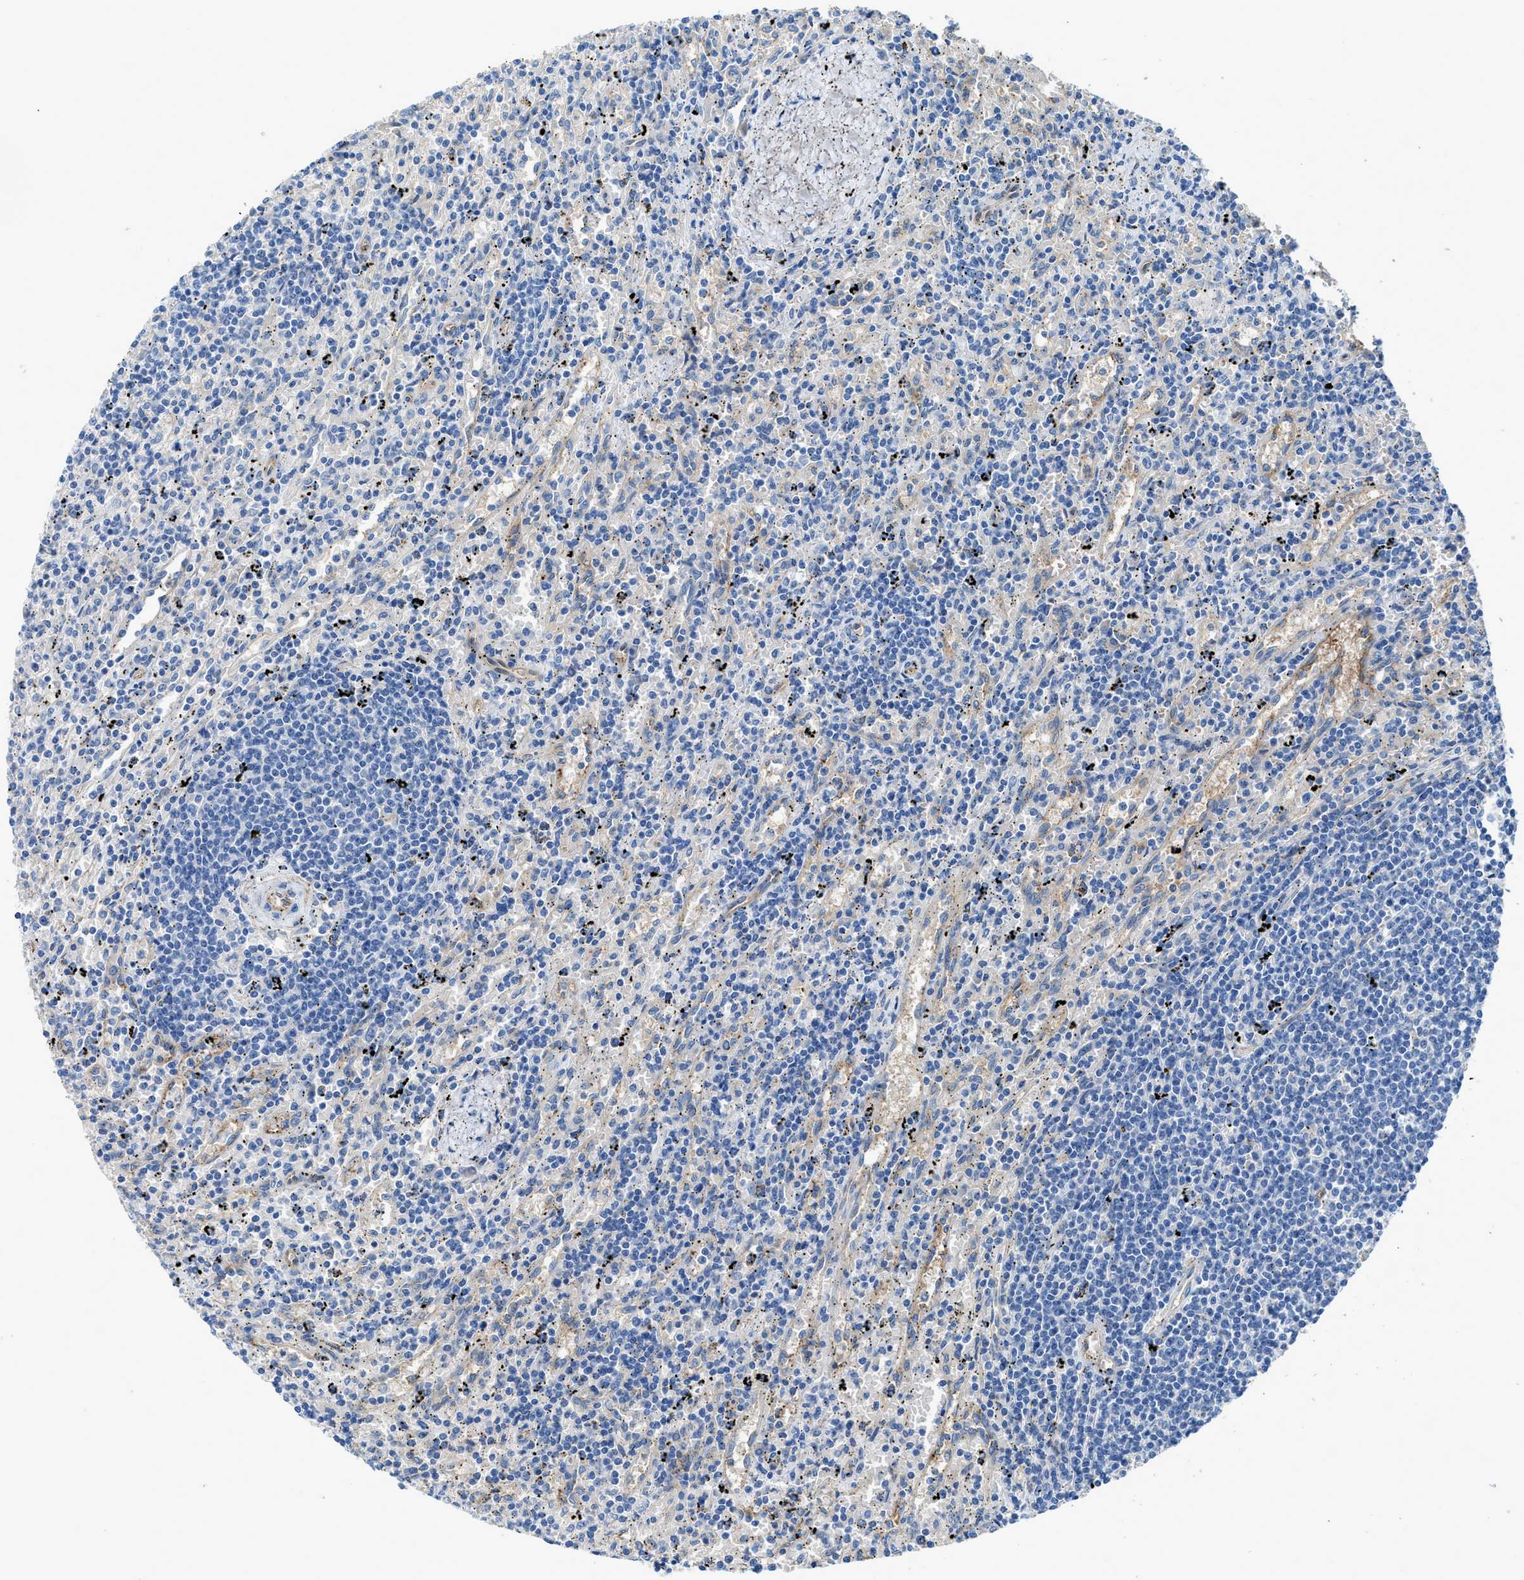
{"staining": {"intensity": "negative", "quantity": "none", "location": "none"}, "tissue": "lymphoma", "cell_type": "Tumor cells", "image_type": "cancer", "snomed": [{"axis": "morphology", "description": "Malignant lymphoma, non-Hodgkin's type, Low grade"}, {"axis": "topography", "description": "Spleen"}], "caption": "Immunohistochemistry of malignant lymphoma, non-Hodgkin's type (low-grade) reveals no positivity in tumor cells.", "gene": "PTGFRN", "patient": {"sex": "male", "age": 76}}